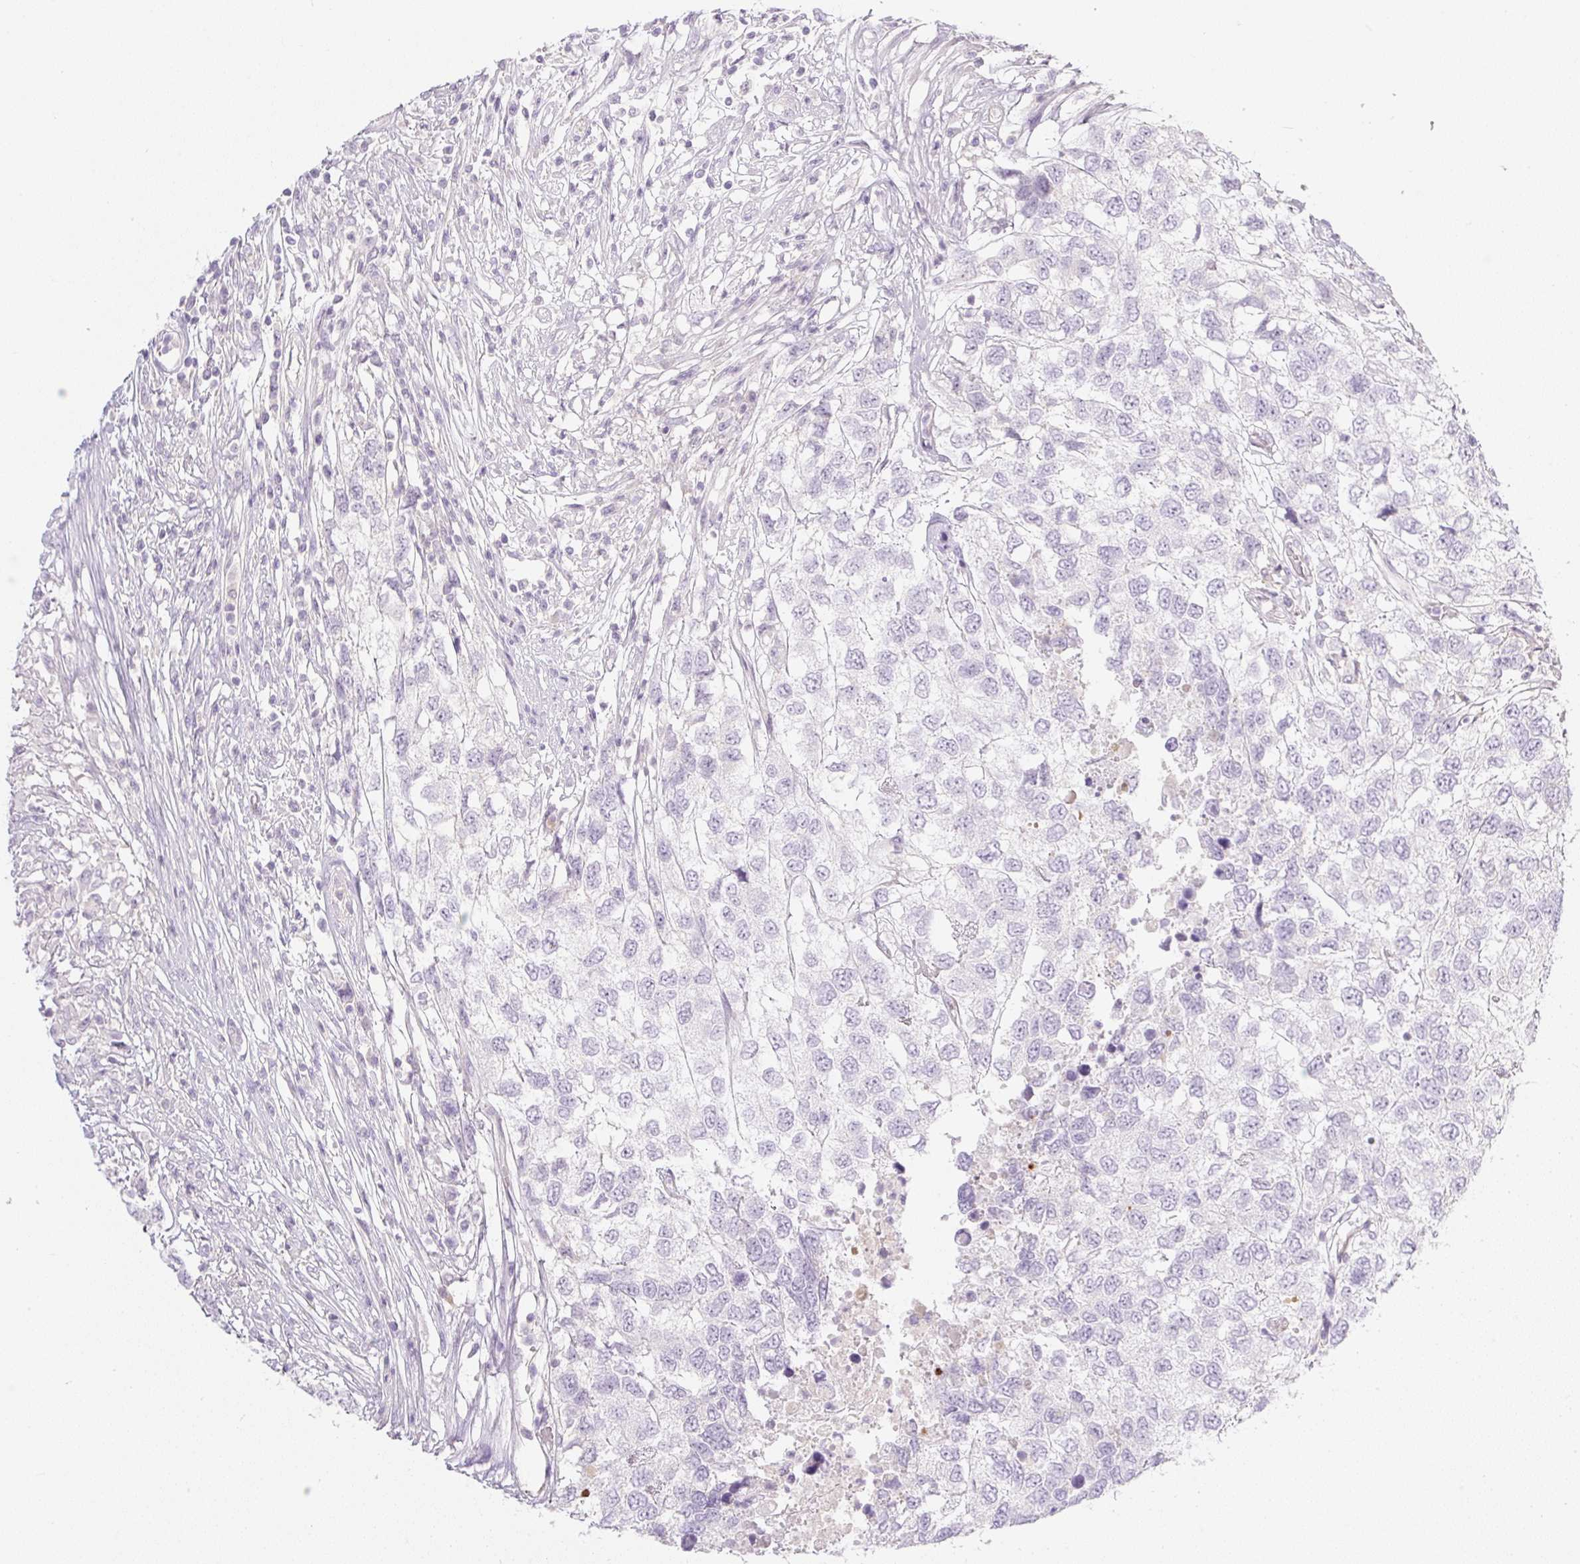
{"staining": {"intensity": "negative", "quantity": "none", "location": "none"}, "tissue": "testis cancer", "cell_type": "Tumor cells", "image_type": "cancer", "snomed": [{"axis": "morphology", "description": "Carcinoma, Embryonal, NOS"}, {"axis": "topography", "description": "Testis"}], "caption": "DAB immunohistochemical staining of human embryonal carcinoma (testis) shows no significant positivity in tumor cells.", "gene": "MIA2", "patient": {"sex": "male", "age": 83}}